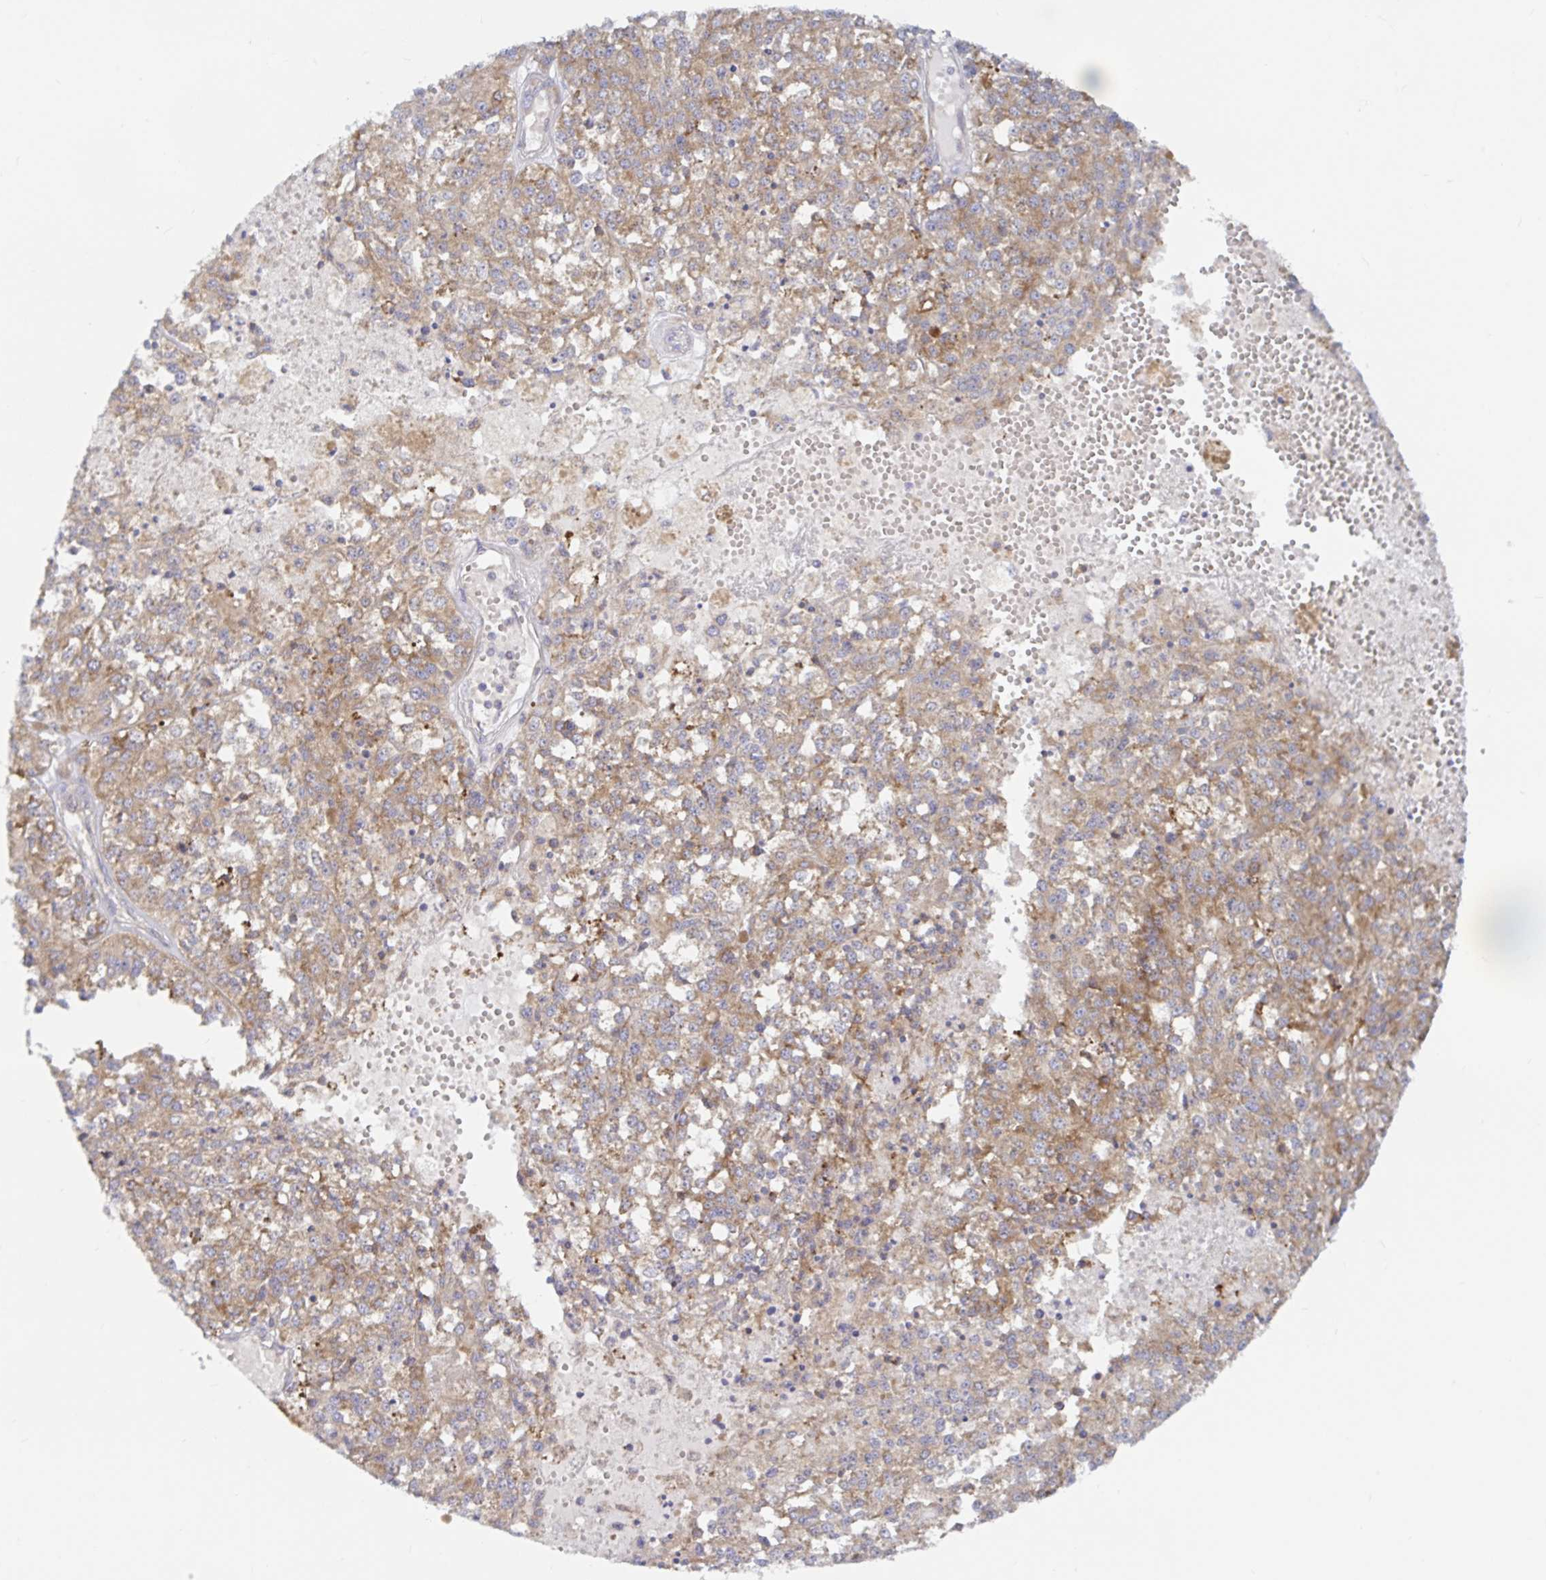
{"staining": {"intensity": "weak", "quantity": ">75%", "location": "cytoplasmic/membranous"}, "tissue": "melanoma", "cell_type": "Tumor cells", "image_type": "cancer", "snomed": [{"axis": "morphology", "description": "Malignant melanoma, Metastatic site"}, {"axis": "topography", "description": "Lymph node"}], "caption": "The immunohistochemical stain labels weak cytoplasmic/membranous expression in tumor cells of malignant melanoma (metastatic site) tissue. (Stains: DAB (3,3'-diaminobenzidine) in brown, nuclei in blue, Microscopy: brightfield microscopy at high magnification).", "gene": "LARP1", "patient": {"sex": "female", "age": 64}}